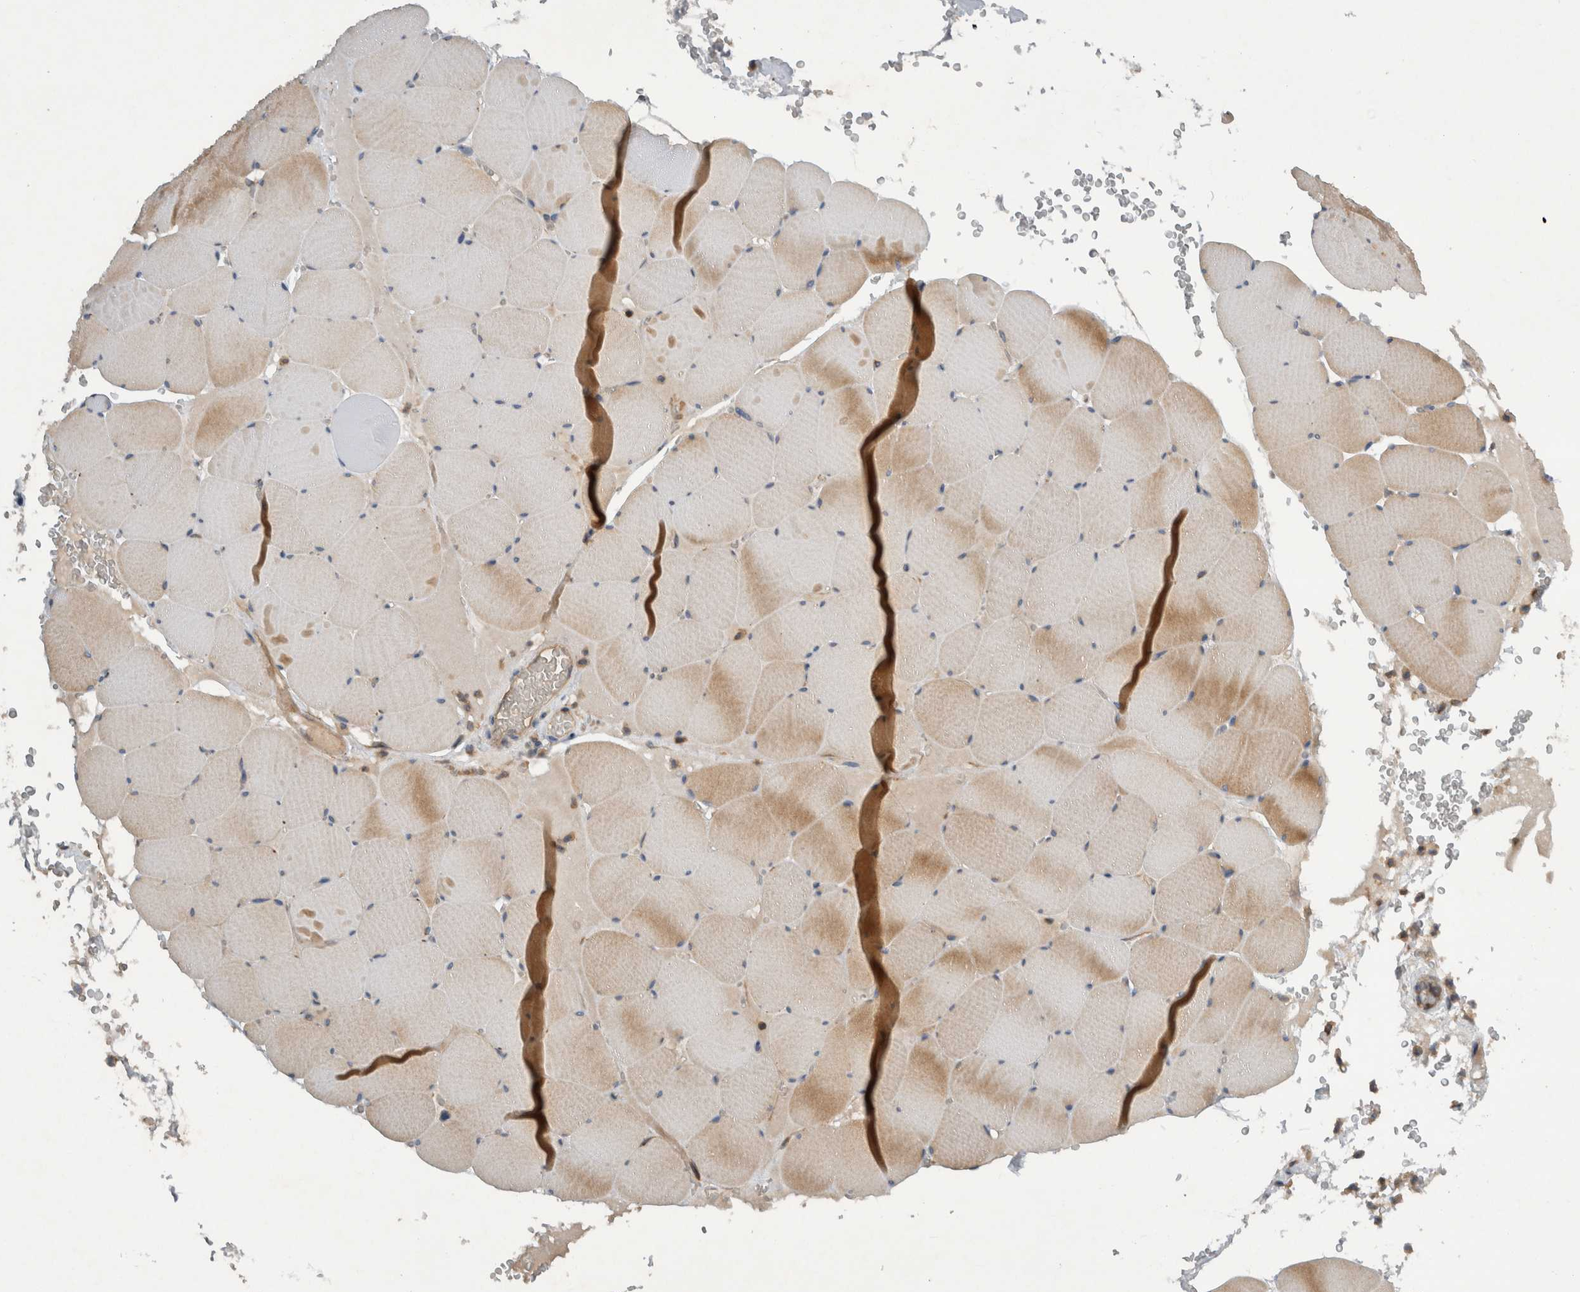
{"staining": {"intensity": "moderate", "quantity": "25%-75%", "location": "cytoplasmic/membranous"}, "tissue": "skeletal muscle", "cell_type": "Myocytes", "image_type": "normal", "snomed": [{"axis": "morphology", "description": "Normal tissue, NOS"}, {"axis": "topography", "description": "Skeletal muscle"}], "caption": "DAB (3,3'-diaminobenzidine) immunohistochemical staining of normal human skeletal muscle shows moderate cytoplasmic/membranous protein positivity in approximately 25%-75% of myocytes. (DAB IHC, brown staining for protein, blue staining for nuclei).", "gene": "SCARA5", "patient": {"sex": "male", "age": 62}}